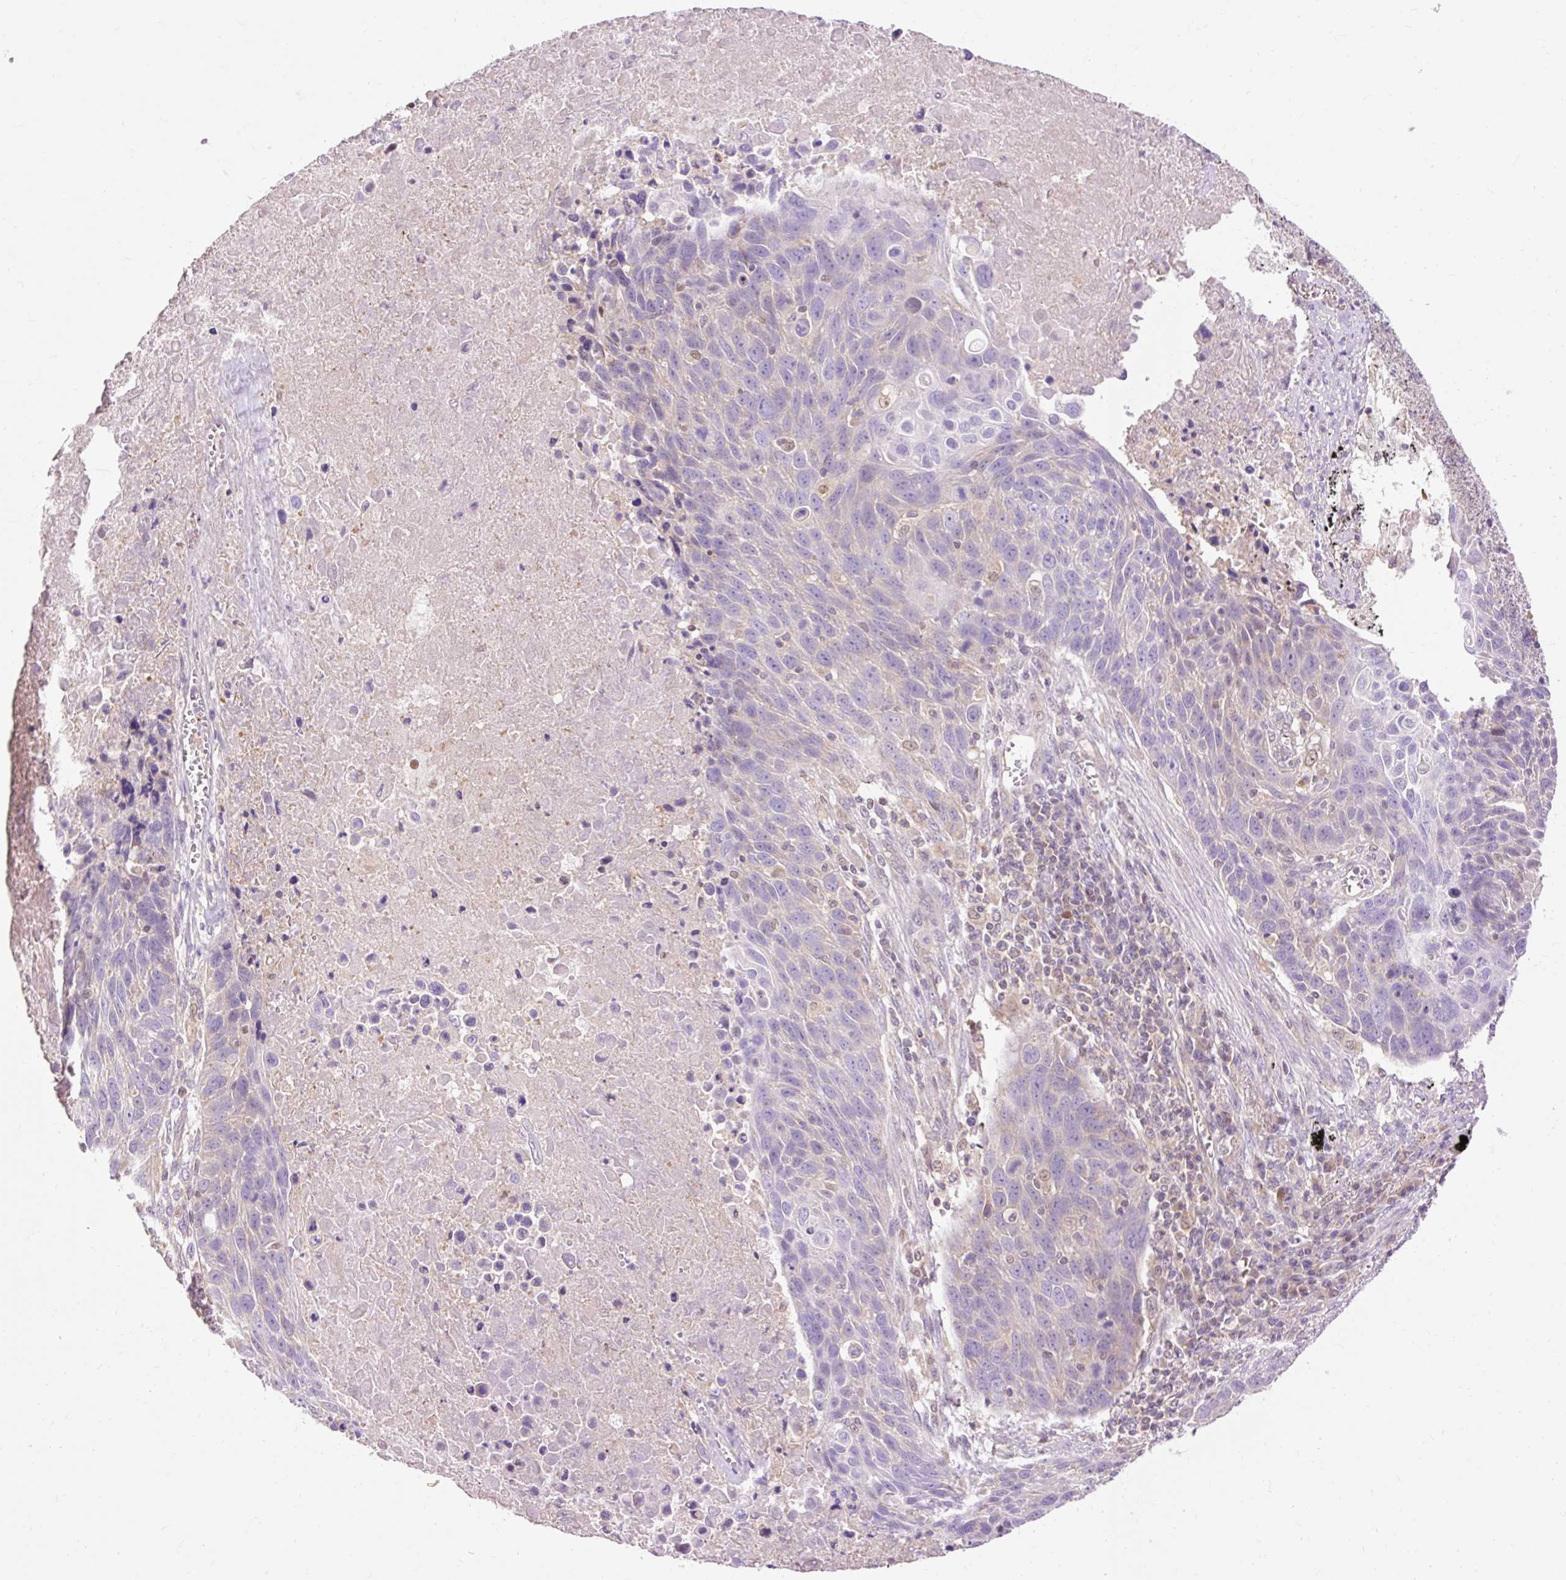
{"staining": {"intensity": "negative", "quantity": "none", "location": "none"}, "tissue": "lung cancer", "cell_type": "Tumor cells", "image_type": "cancer", "snomed": [{"axis": "morphology", "description": "Squamous cell carcinoma, NOS"}, {"axis": "topography", "description": "Lung"}], "caption": "Immunohistochemistry (IHC) histopathology image of neoplastic tissue: lung cancer (squamous cell carcinoma) stained with DAB (3,3'-diaminobenzidine) demonstrates no significant protein positivity in tumor cells. The staining is performed using DAB brown chromogen with nuclei counter-stained in using hematoxylin.", "gene": "IMMT", "patient": {"sex": "male", "age": 78}}